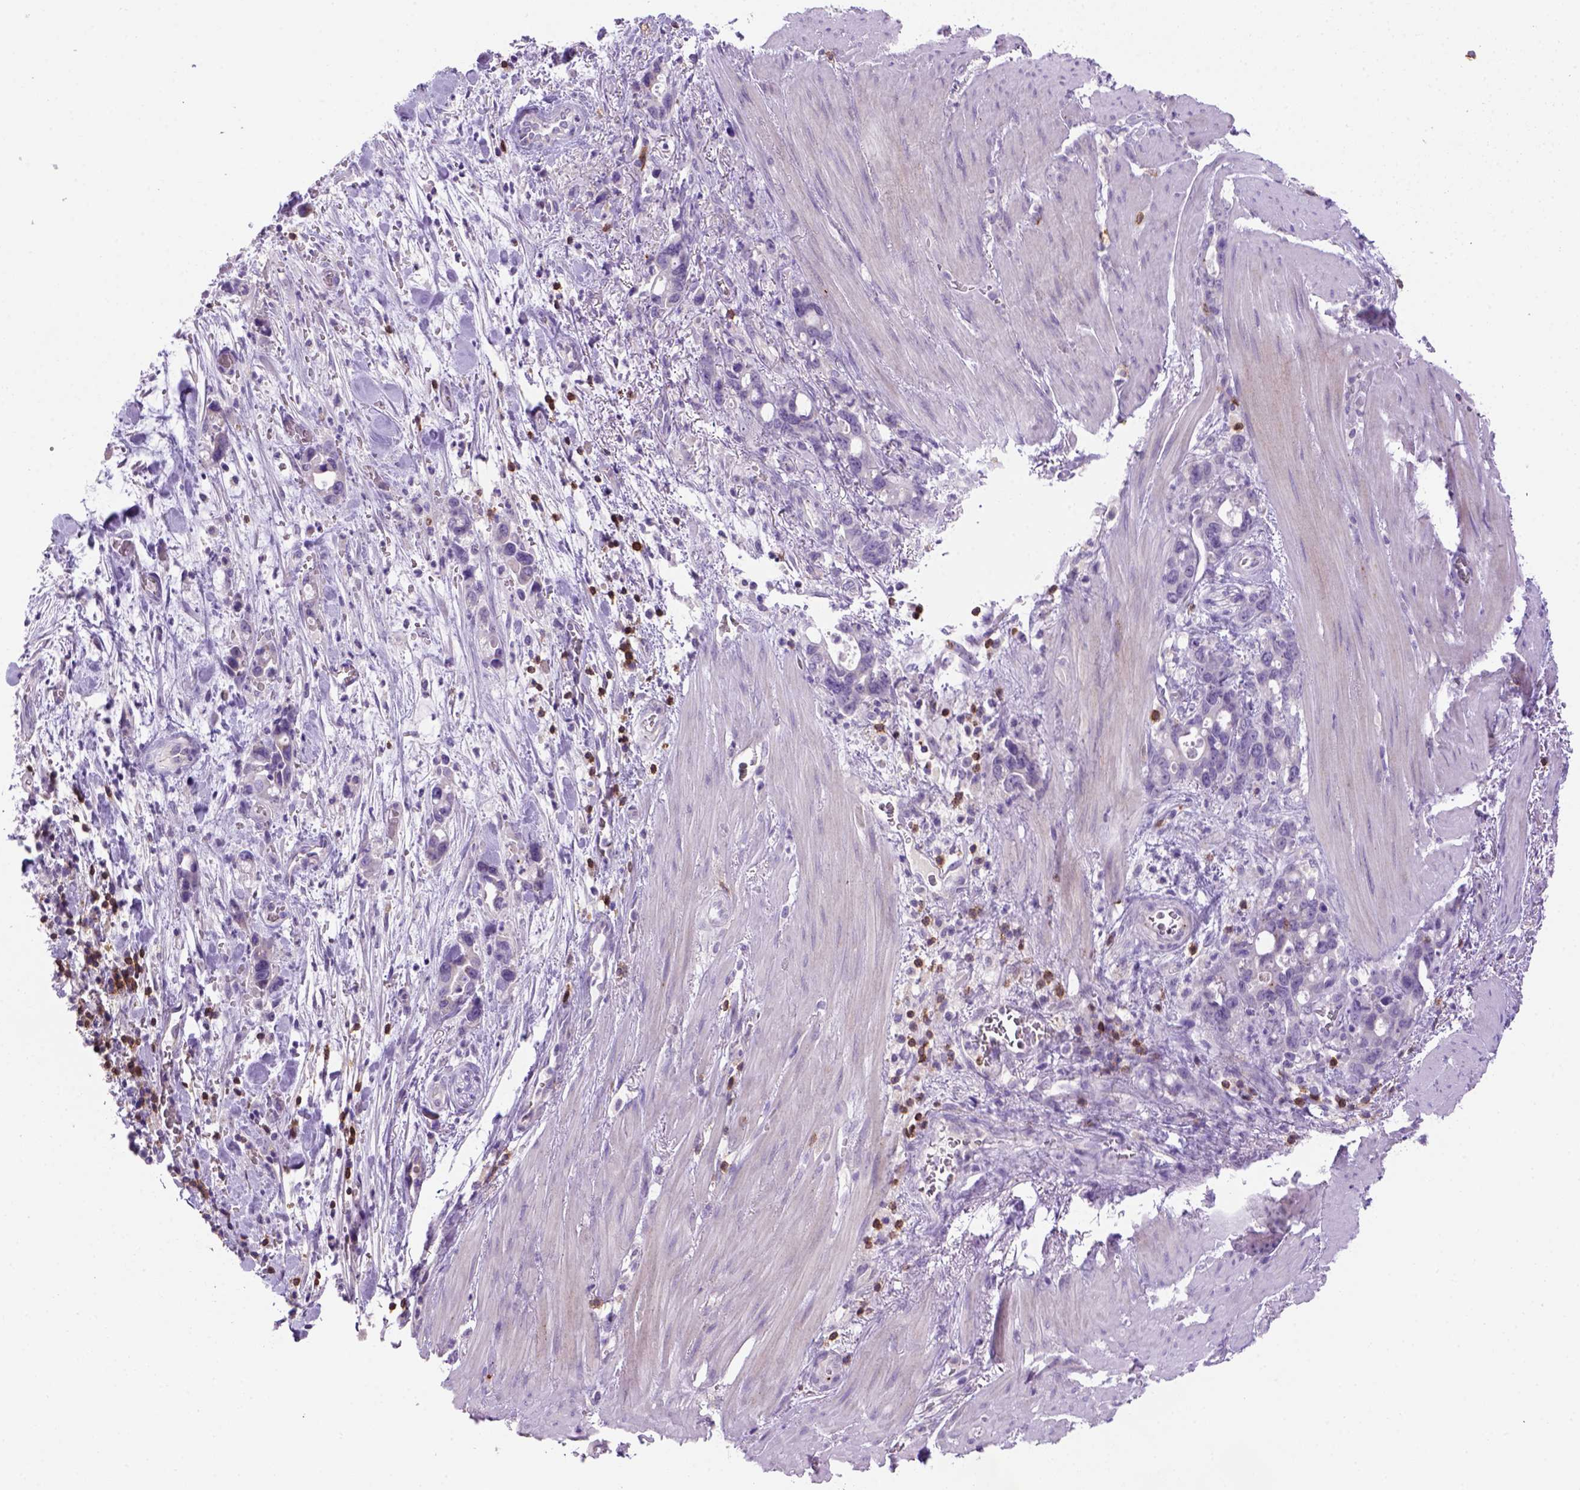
{"staining": {"intensity": "negative", "quantity": "none", "location": "none"}, "tissue": "stomach cancer", "cell_type": "Tumor cells", "image_type": "cancer", "snomed": [{"axis": "morphology", "description": "Normal tissue, NOS"}, {"axis": "morphology", "description": "Adenocarcinoma, NOS"}, {"axis": "topography", "description": "Esophagus"}, {"axis": "topography", "description": "Stomach, upper"}], "caption": "Human stomach adenocarcinoma stained for a protein using IHC demonstrates no expression in tumor cells.", "gene": "CD3E", "patient": {"sex": "male", "age": 74}}